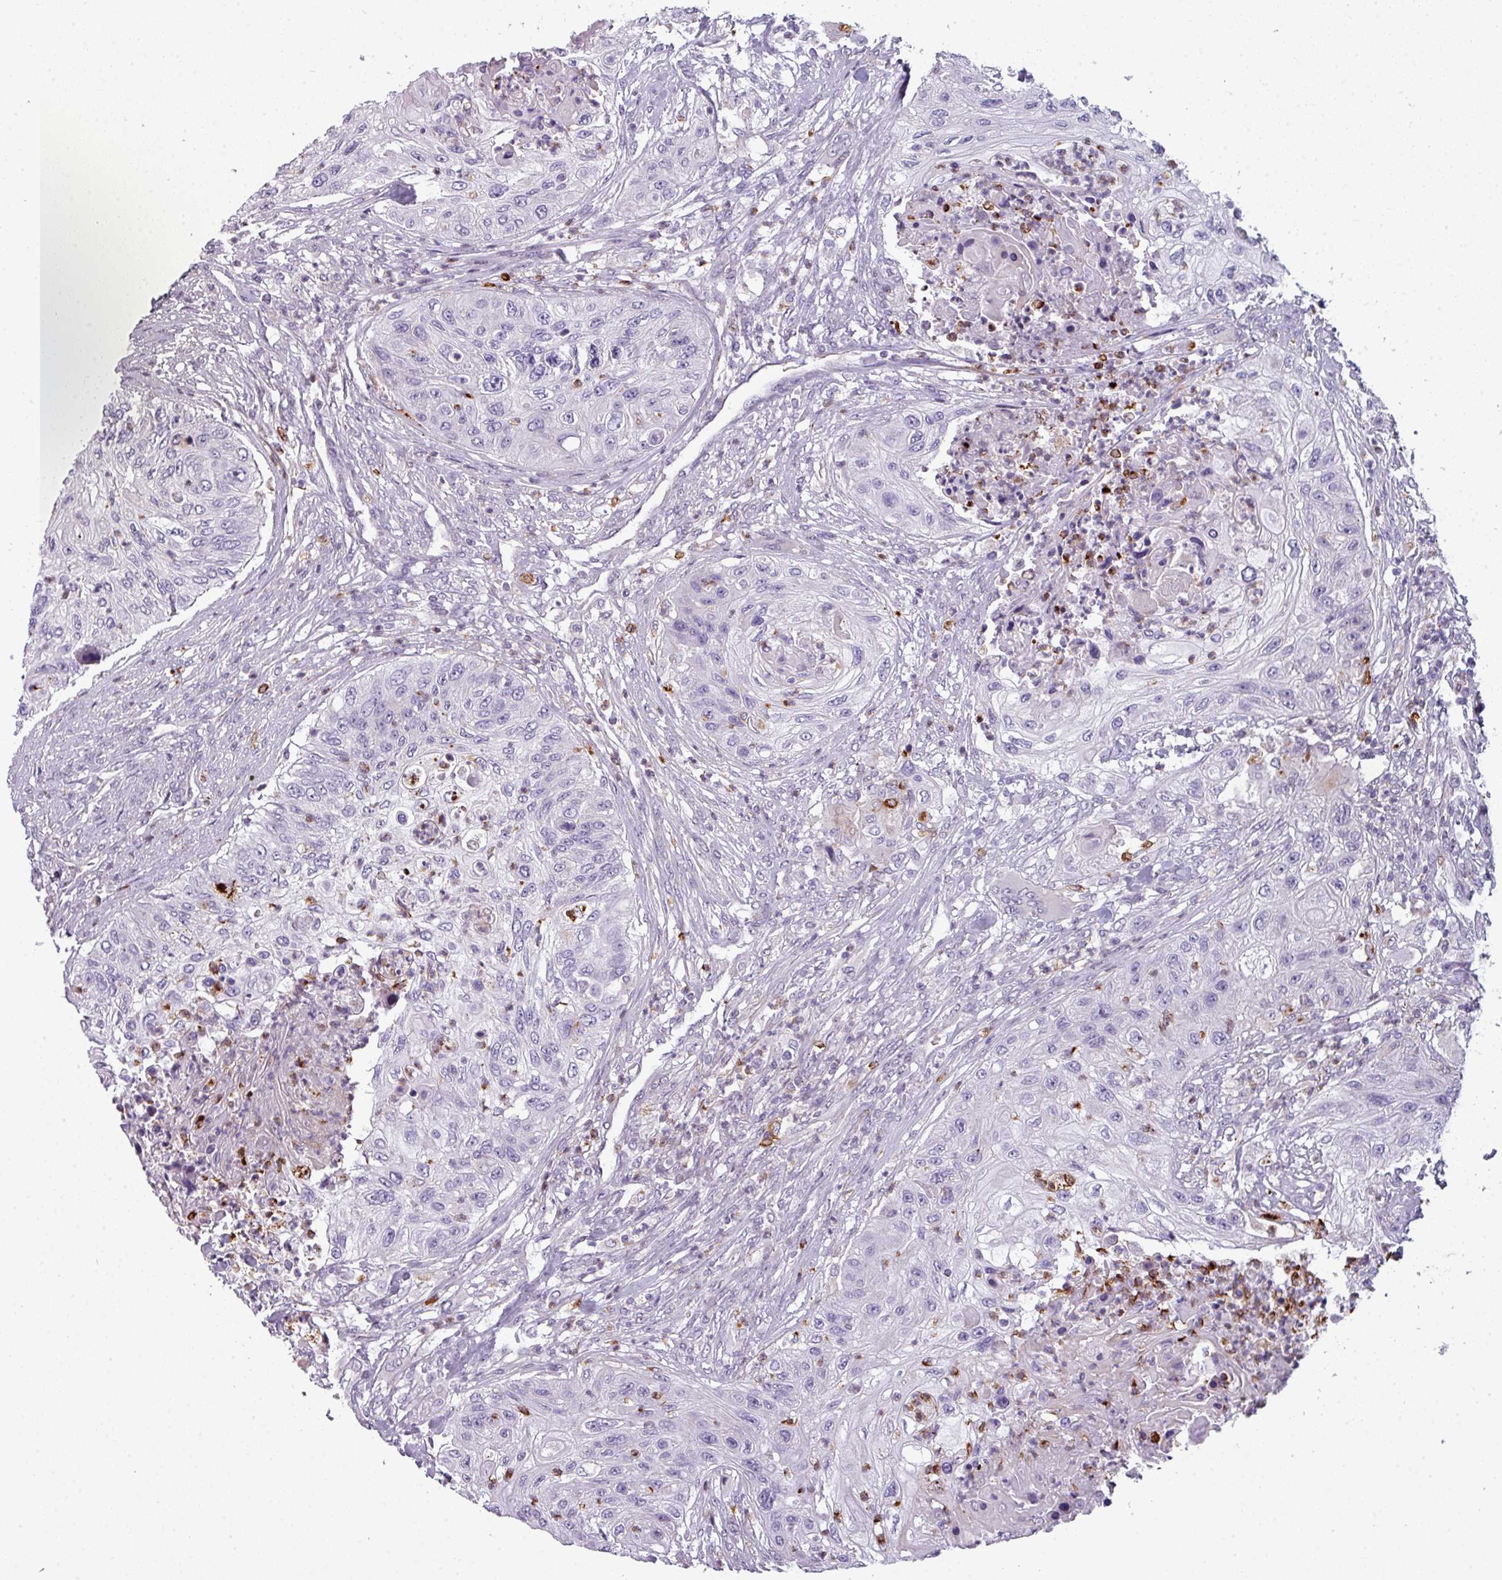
{"staining": {"intensity": "negative", "quantity": "none", "location": "none"}, "tissue": "urothelial cancer", "cell_type": "Tumor cells", "image_type": "cancer", "snomed": [{"axis": "morphology", "description": "Urothelial carcinoma, High grade"}, {"axis": "topography", "description": "Urinary bladder"}], "caption": "Immunohistochemistry (IHC) of urothelial cancer displays no staining in tumor cells.", "gene": "TMEFF1", "patient": {"sex": "female", "age": 60}}